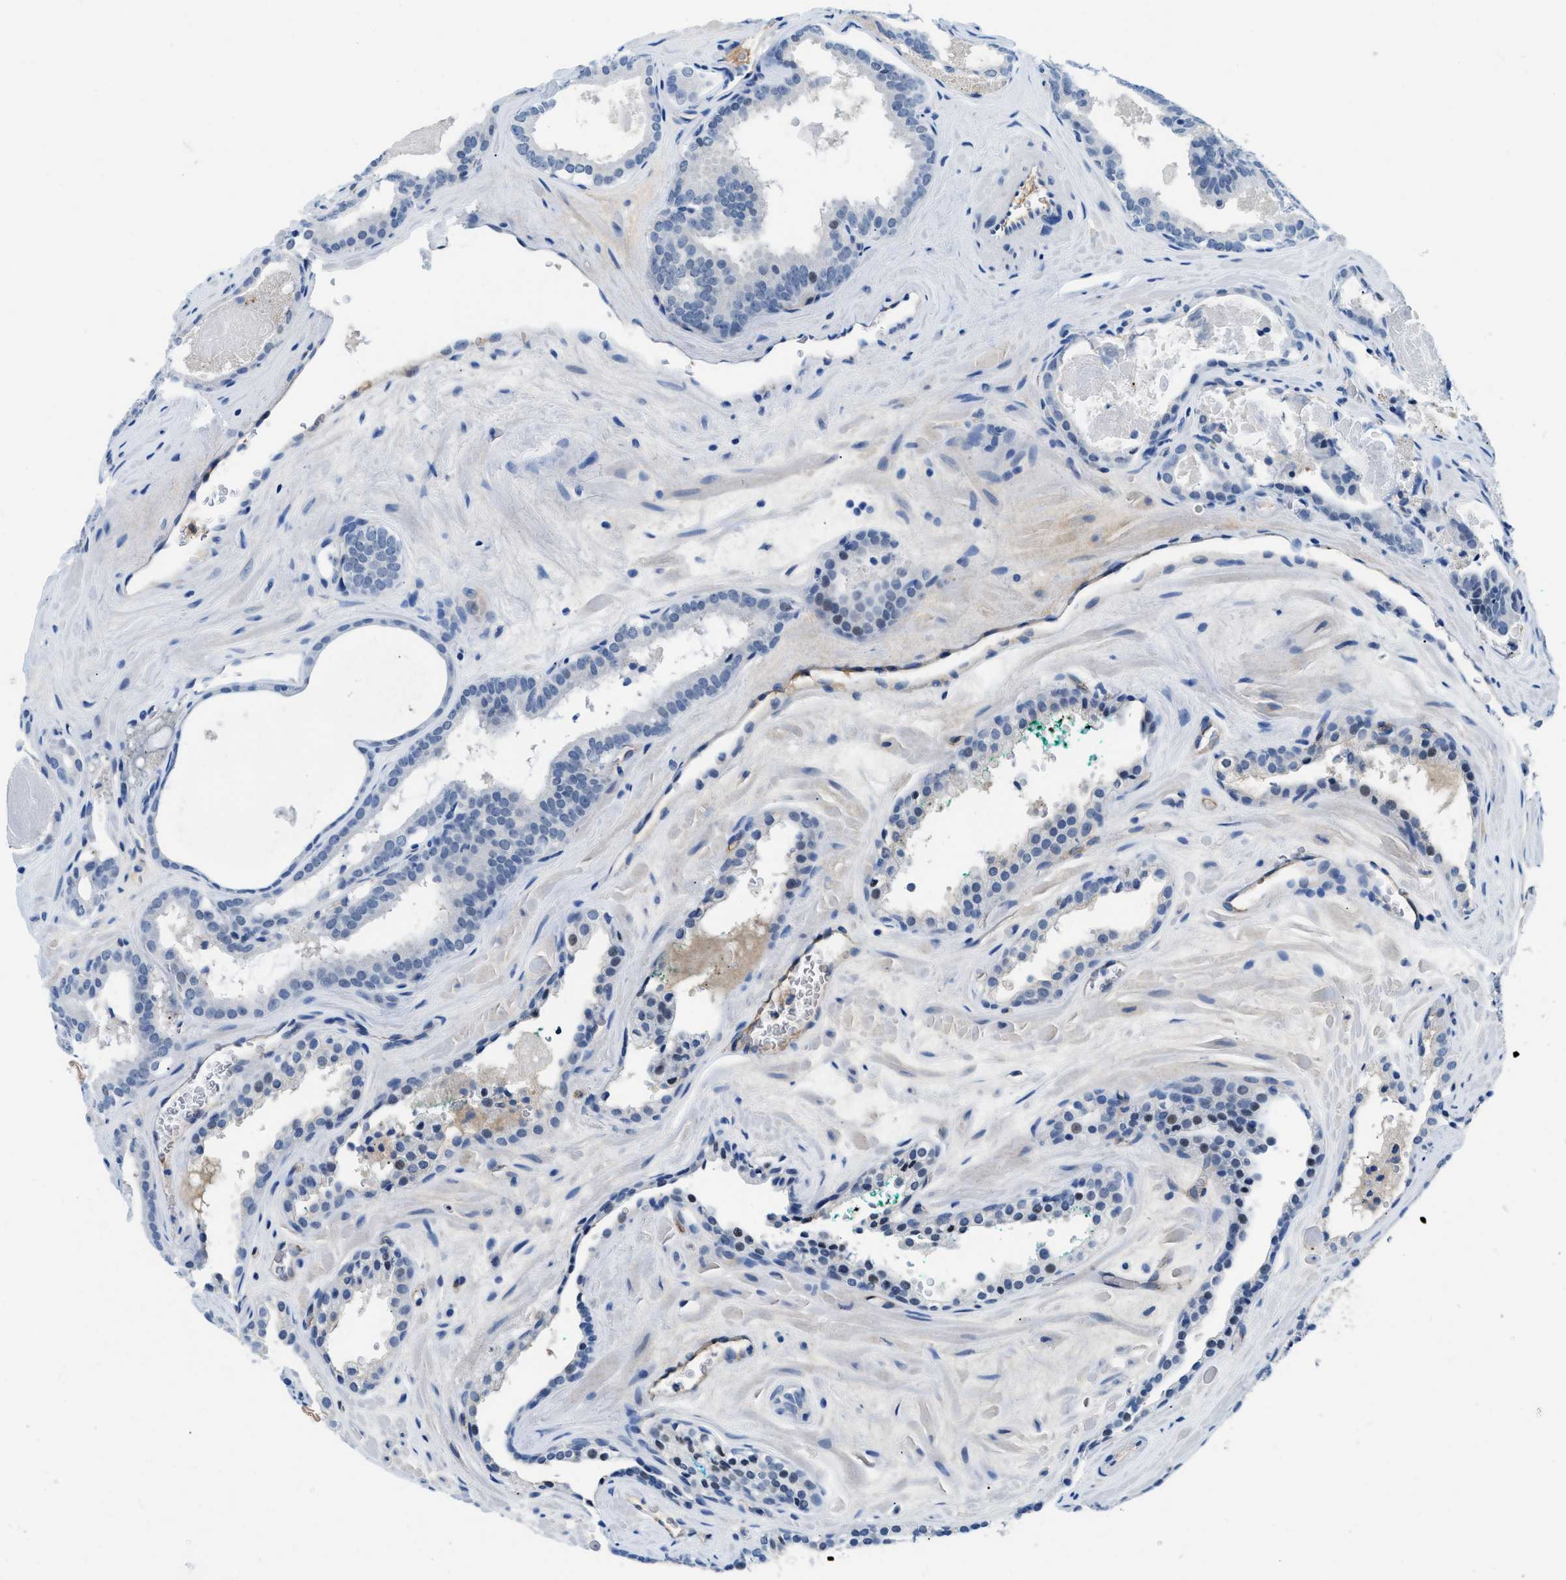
{"staining": {"intensity": "negative", "quantity": "none", "location": "none"}, "tissue": "prostate cancer", "cell_type": "Tumor cells", "image_type": "cancer", "snomed": [{"axis": "morphology", "description": "Adenocarcinoma, High grade"}, {"axis": "topography", "description": "Prostate"}], "caption": "There is no significant staining in tumor cells of prostate cancer (adenocarcinoma (high-grade)). The staining is performed using DAB brown chromogen with nuclei counter-stained in using hematoxylin.", "gene": "MBL2", "patient": {"sex": "male", "age": 60}}